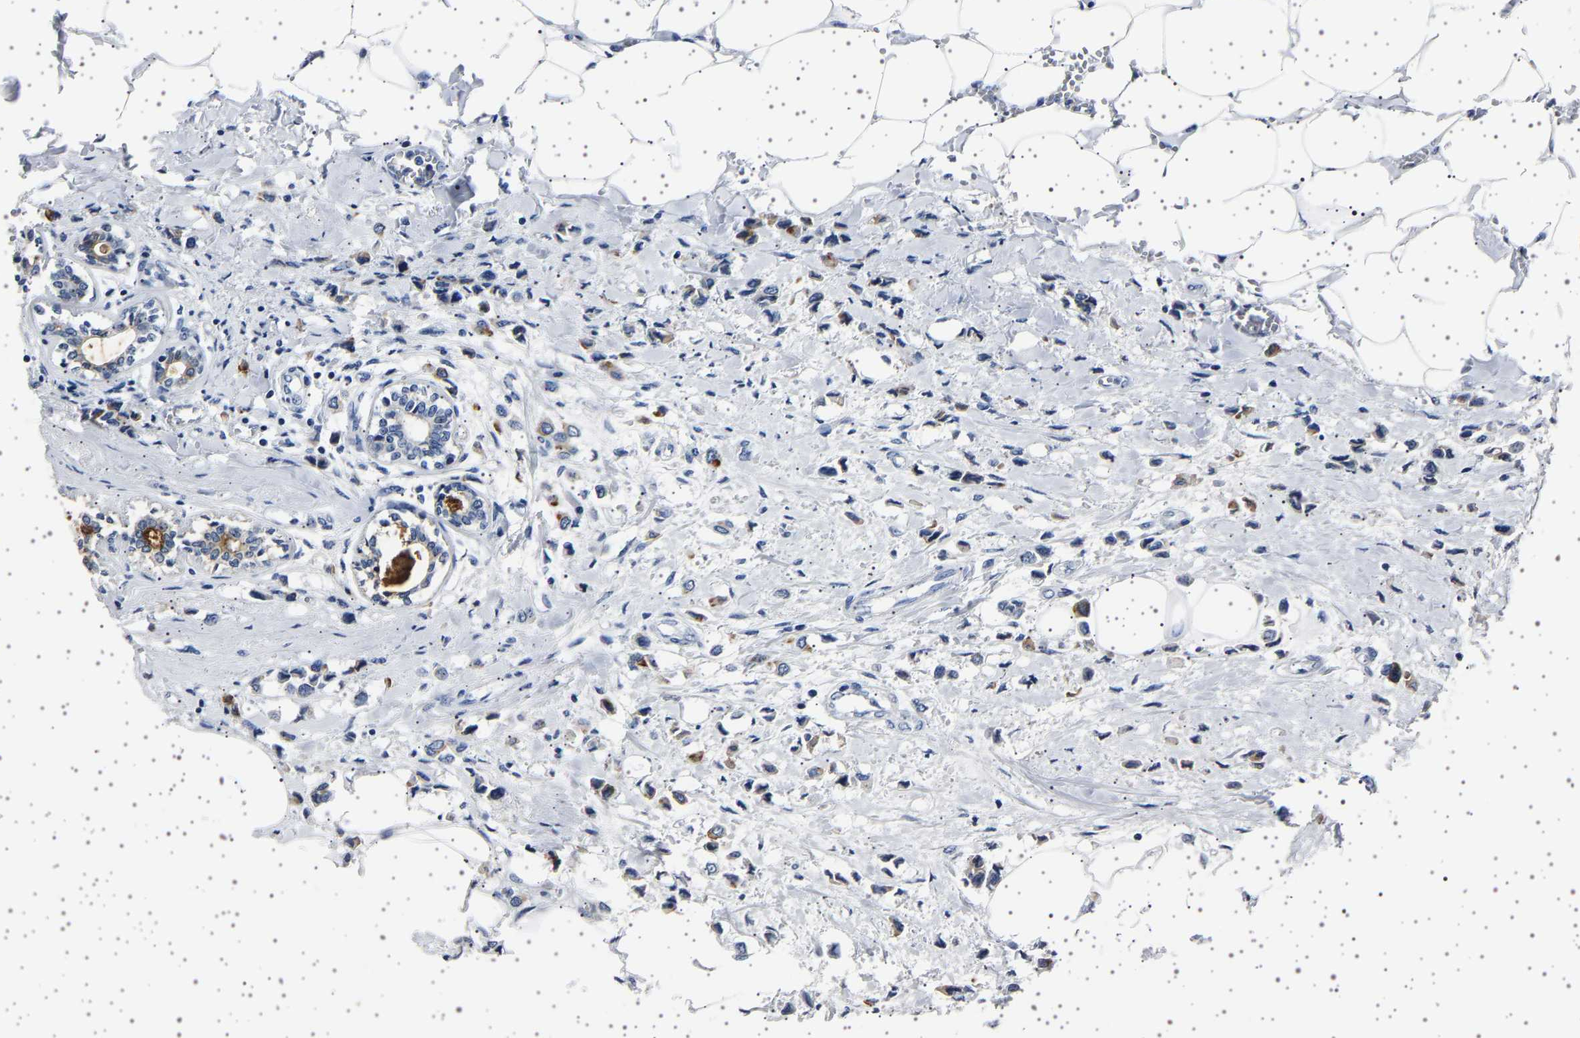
{"staining": {"intensity": "moderate", "quantity": "25%-75%", "location": "cytoplasmic/membranous"}, "tissue": "breast cancer", "cell_type": "Tumor cells", "image_type": "cancer", "snomed": [{"axis": "morphology", "description": "Lobular carcinoma"}, {"axis": "topography", "description": "Breast"}], "caption": "High-magnification brightfield microscopy of breast lobular carcinoma stained with DAB (brown) and counterstained with hematoxylin (blue). tumor cells exhibit moderate cytoplasmic/membranous positivity is appreciated in approximately25%-75% of cells.", "gene": "TFF3", "patient": {"sex": "female", "age": 51}}